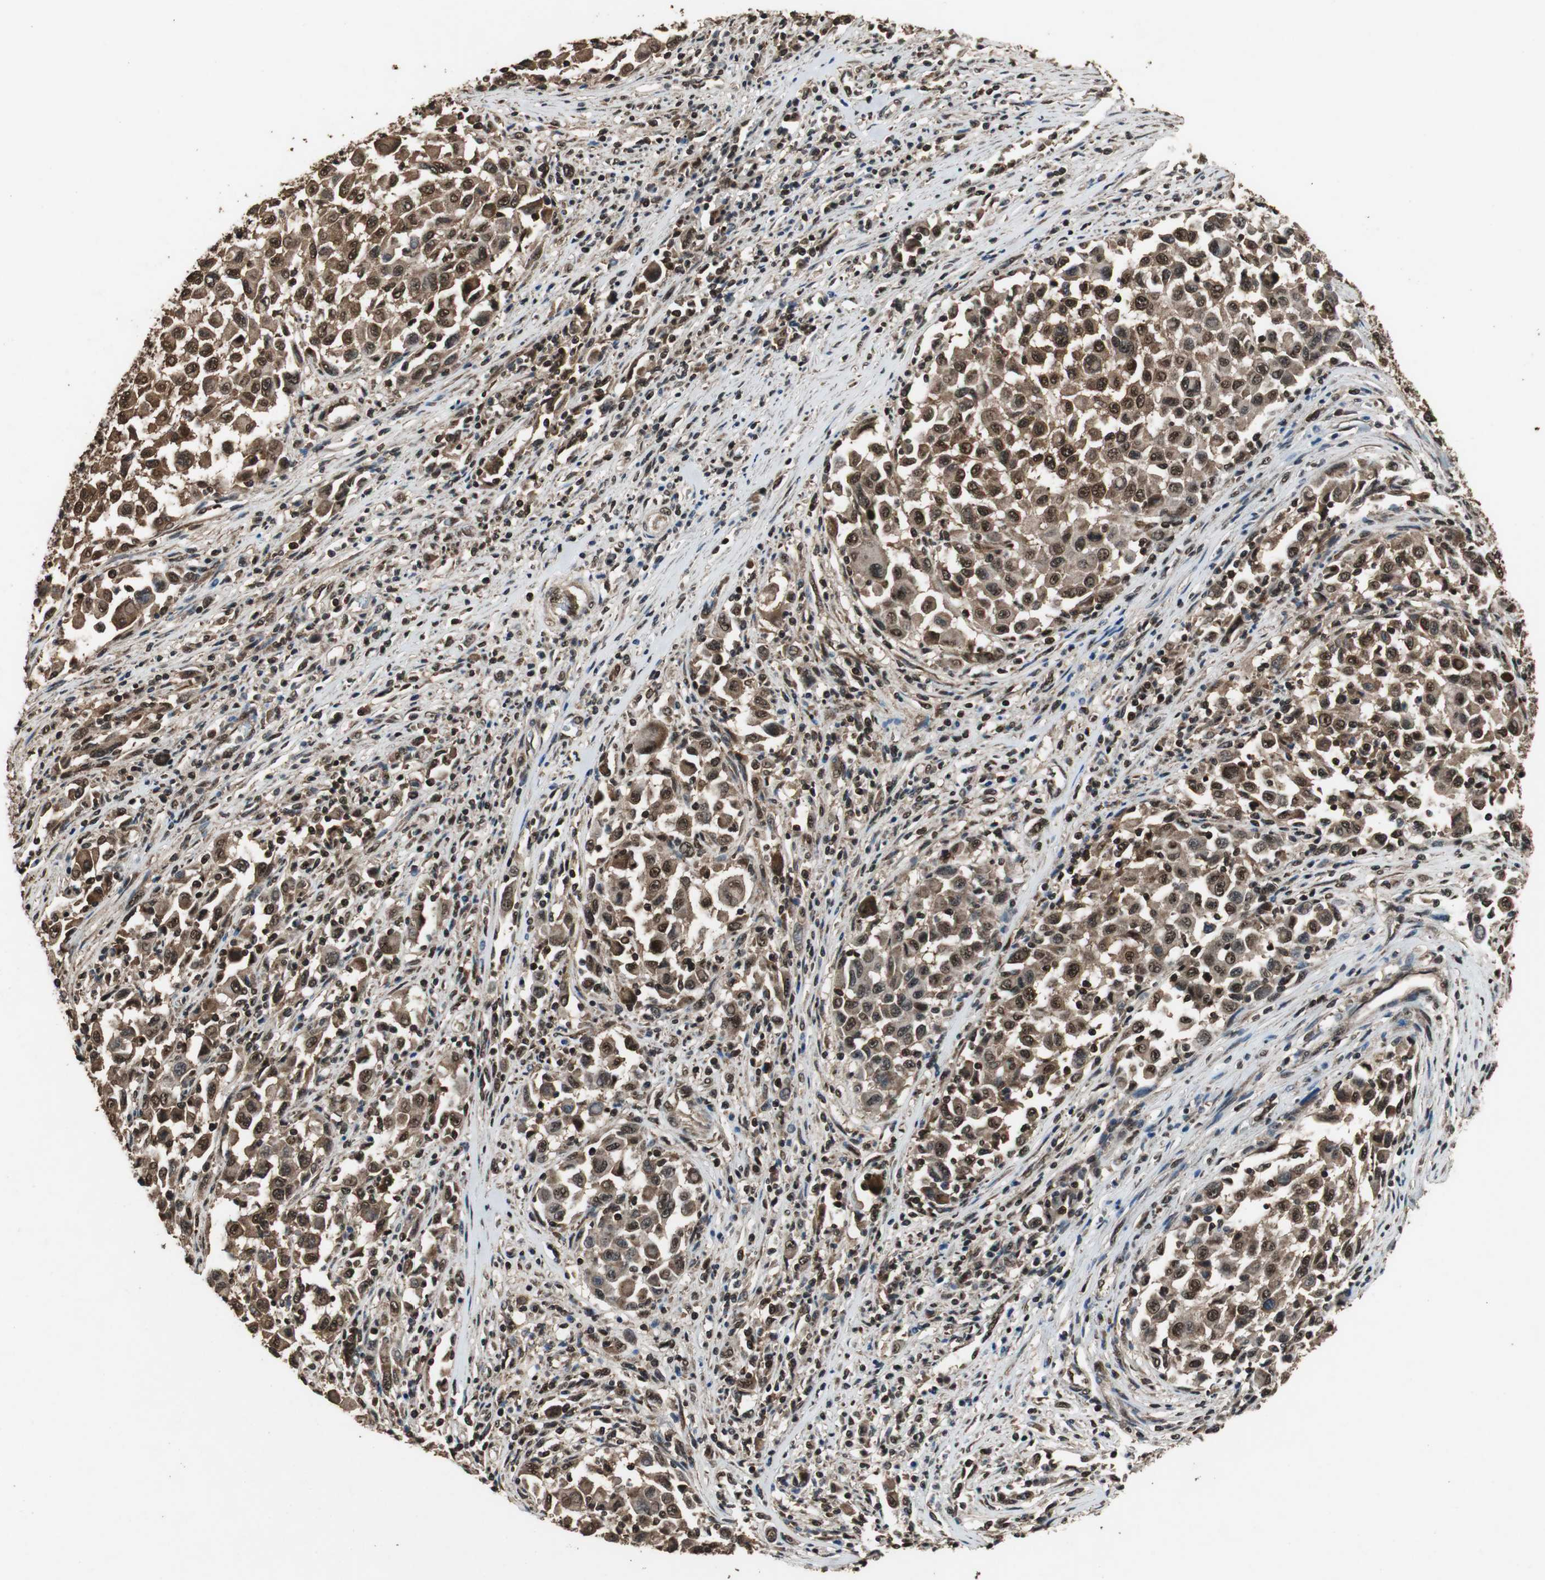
{"staining": {"intensity": "strong", "quantity": ">75%", "location": "cytoplasmic/membranous,nuclear"}, "tissue": "melanoma", "cell_type": "Tumor cells", "image_type": "cancer", "snomed": [{"axis": "morphology", "description": "Malignant melanoma, Metastatic site"}, {"axis": "topography", "description": "Lymph node"}], "caption": "Strong cytoplasmic/membranous and nuclear protein staining is identified in about >75% of tumor cells in melanoma. Nuclei are stained in blue.", "gene": "ZNF18", "patient": {"sex": "male", "age": 61}}